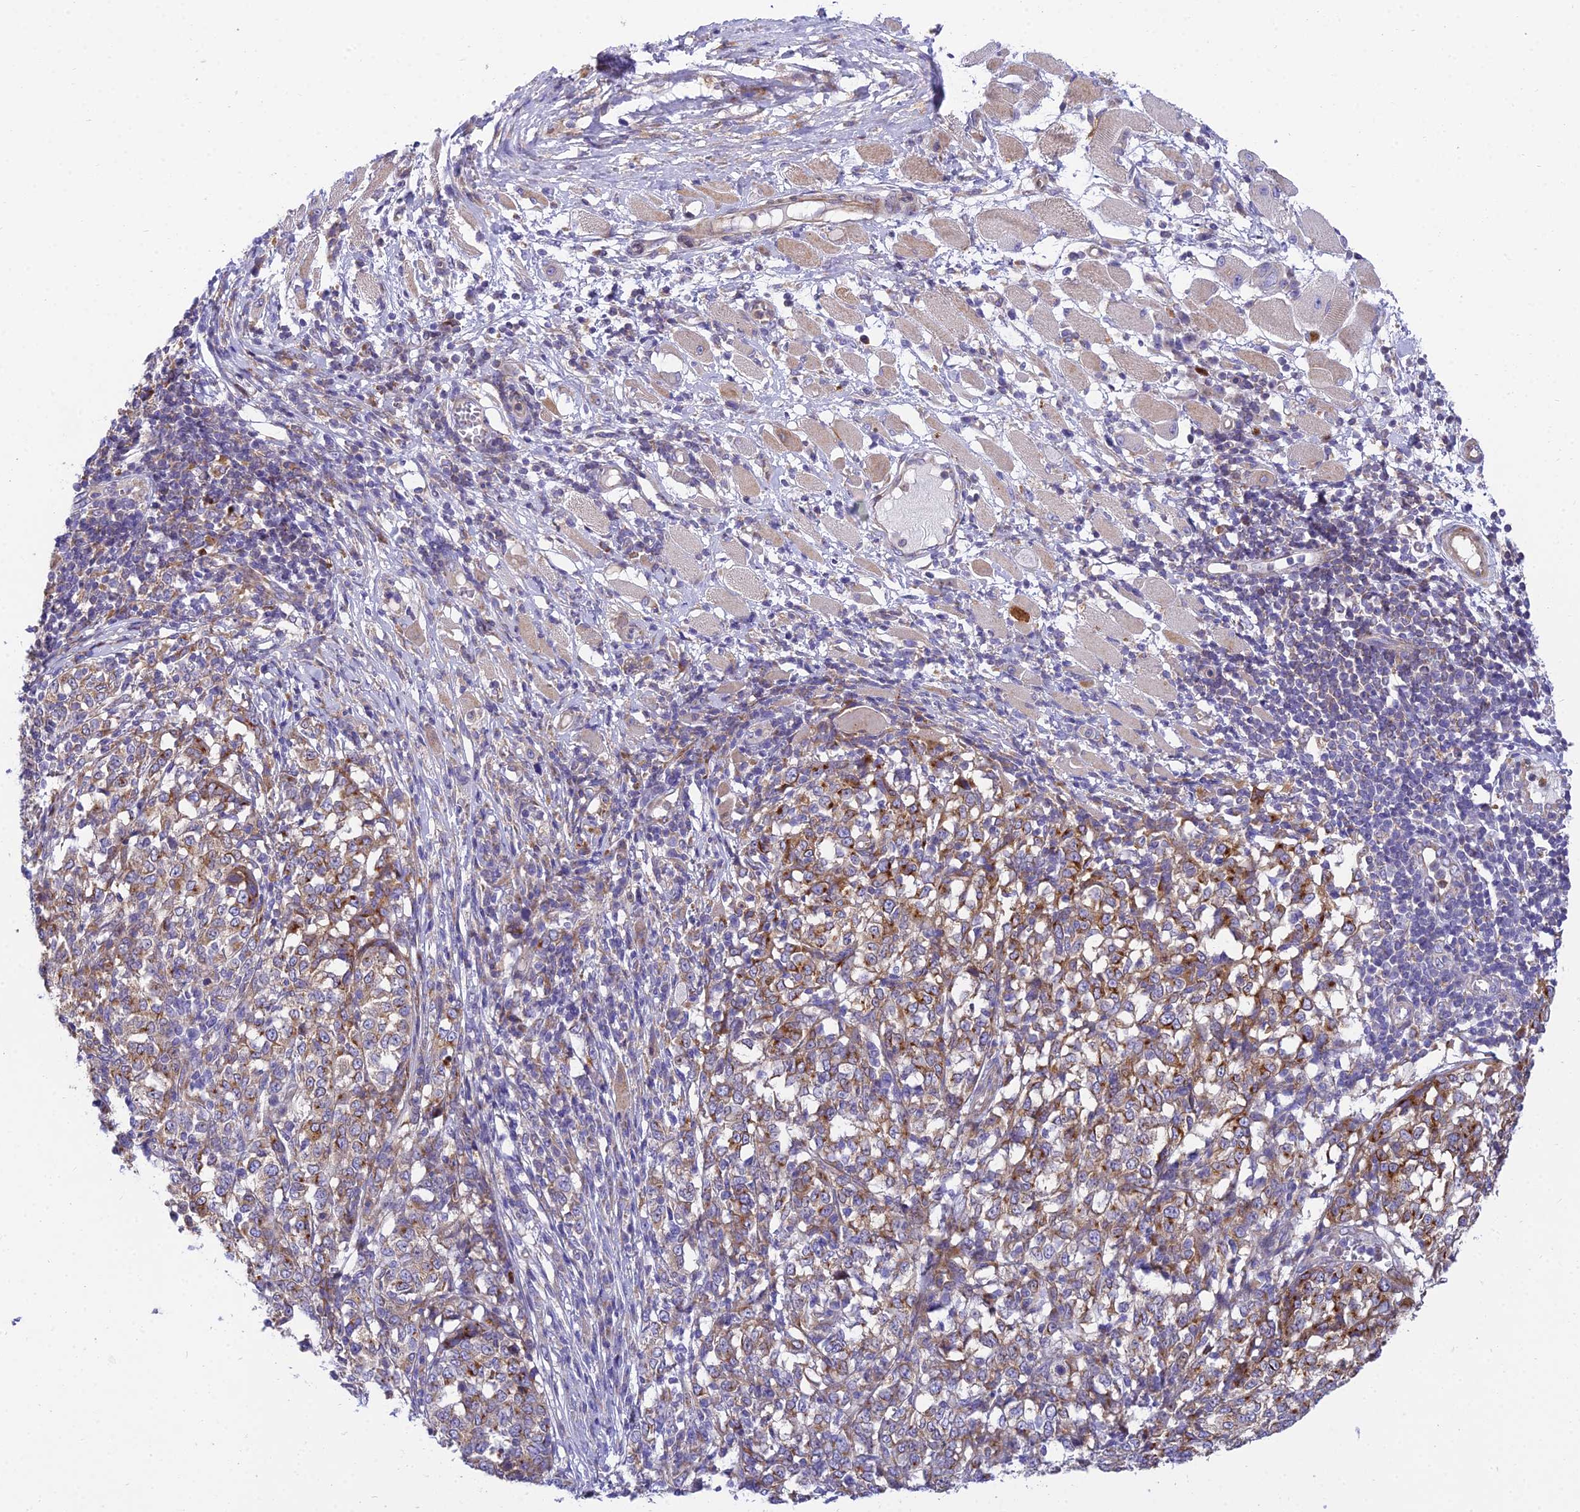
{"staining": {"intensity": "strong", "quantity": "25%-75%", "location": "cytoplasmic/membranous"}, "tissue": "melanoma", "cell_type": "Tumor cells", "image_type": "cancer", "snomed": [{"axis": "morphology", "description": "Malignant melanoma, NOS"}, {"axis": "topography", "description": "Skin"}], "caption": "Immunohistochemical staining of melanoma shows strong cytoplasmic/membranous protein expression in about 25%-75% of tumor cells. The staining was performed using DAB to visualize the protein expression in brown, while the nuclei were stained in blue with hematoxylin (Magnification: 20x).", "gene": "CLCN7", "patient": {"sex": "female", "age": 72}}